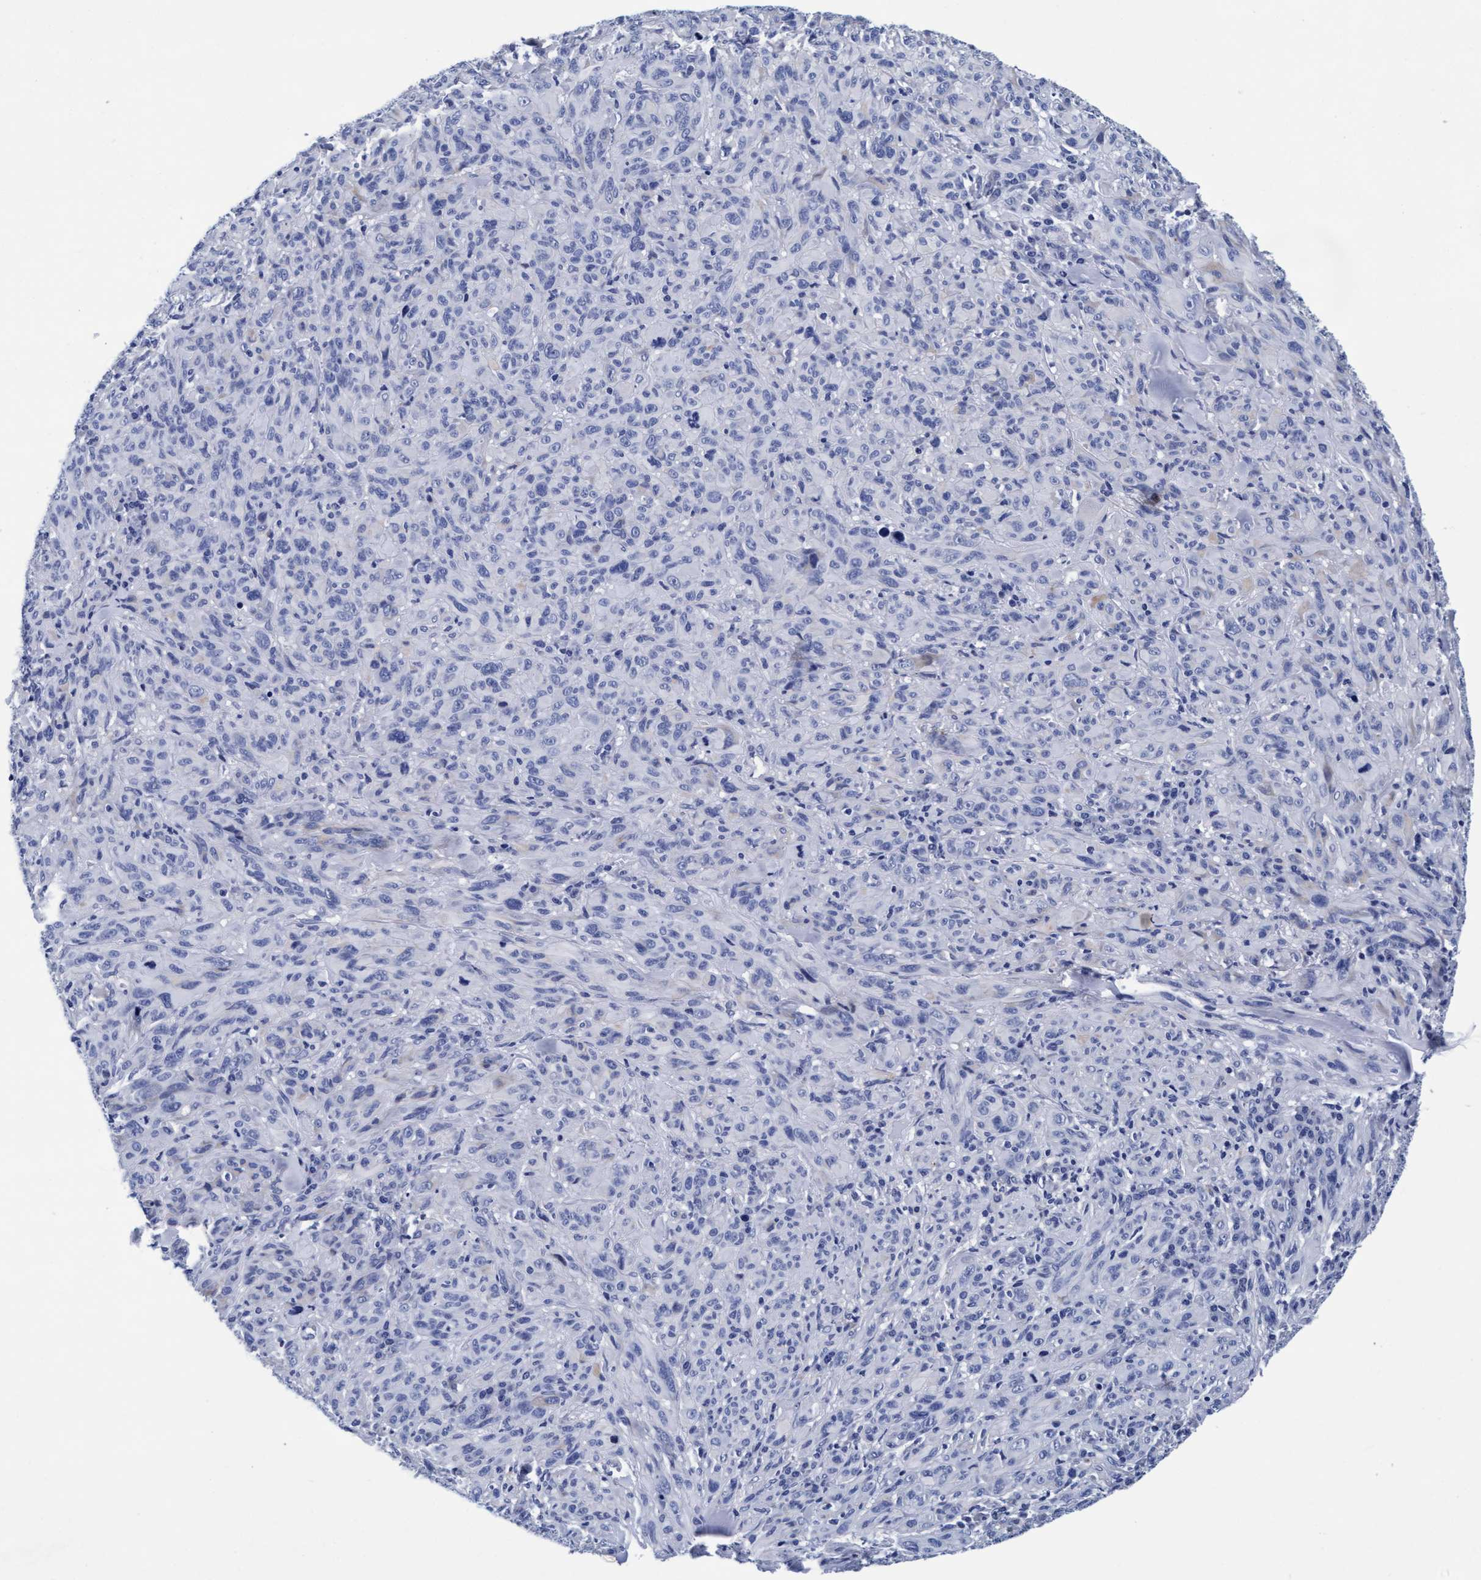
{"staining": {"intensity": "negative", "quantity": "none", "location": "none"}, "tissue": "melanoma", "cell_type": "Tumor cells", "image_type": "cancer", "snomed": [{"axis": "morphology", "description": "Malignant melanoma, NOS"}, {"axis": "topography", "description": "Skin of head"}], "caption": "This is a photomicrograph of IHC staining of melanoma, which shows no positivity in tumor cells. Nuclei are stained in blue.", "gene": "ARSG", "patient": {"sex": "male", "age": 96}}